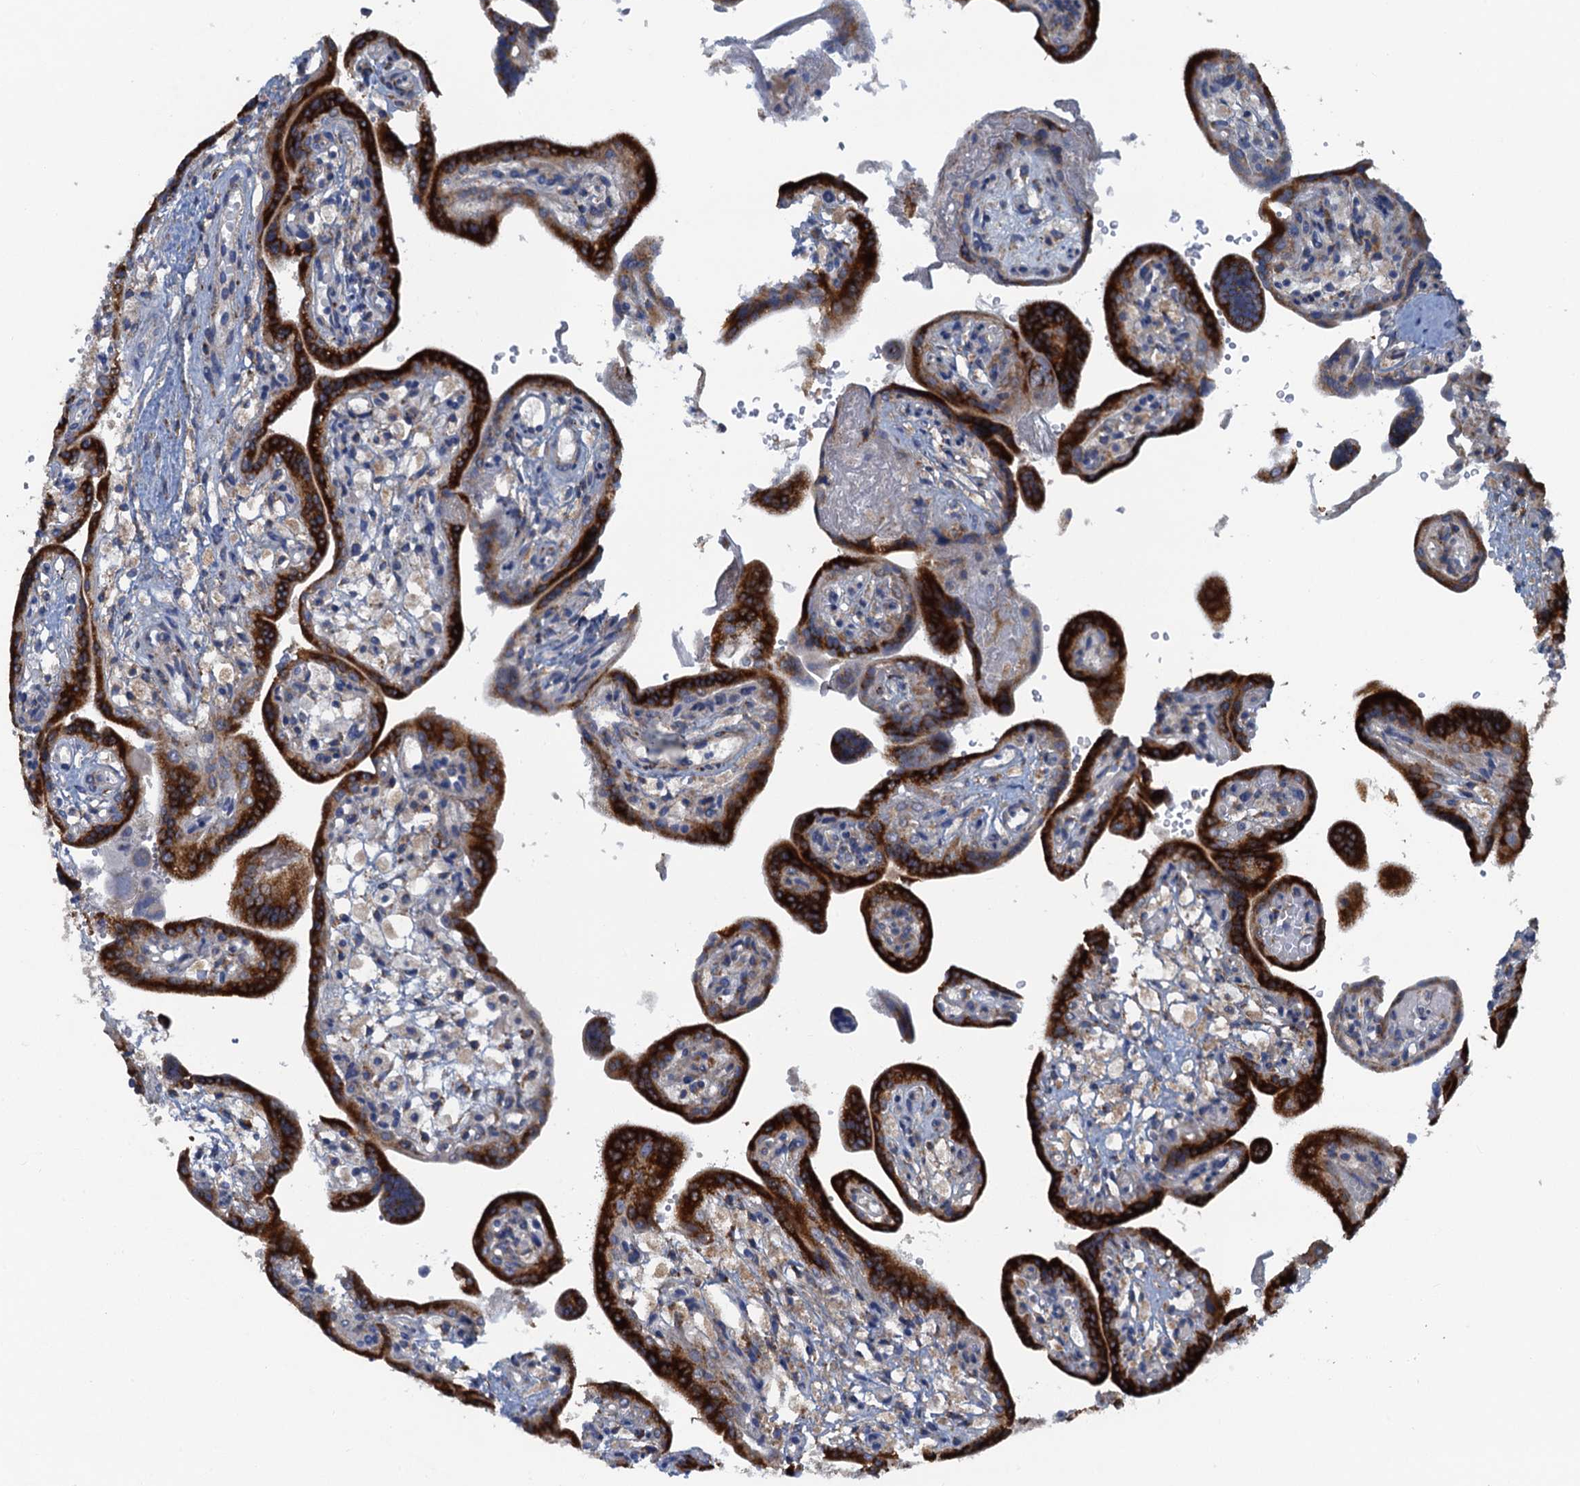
{"staining": {"intensity": "strong", "quantity": "25%-75%", "location": "cytoplasmic/membranous"}, "tissue": "placenta", "cell_type": "Trophoblastic cells", "image_type": "normal", "snomed": [{"axis": "morphology", "description": "Normal tissue, NOS"}, {"axis": "topography", "description": "Placenta"}], "caption": "Protein expression analysis of normal placenta demonstrates strong cytoplasmic/membranous expression in approximately 25%-75% of trophoblastic cells. Immunohistochemistry (ihc) stains the protein of interest in brown and the nuclei are stained blue.", "gene": "POGLUT3", "patient": {"sex": "female", "age": 37}}